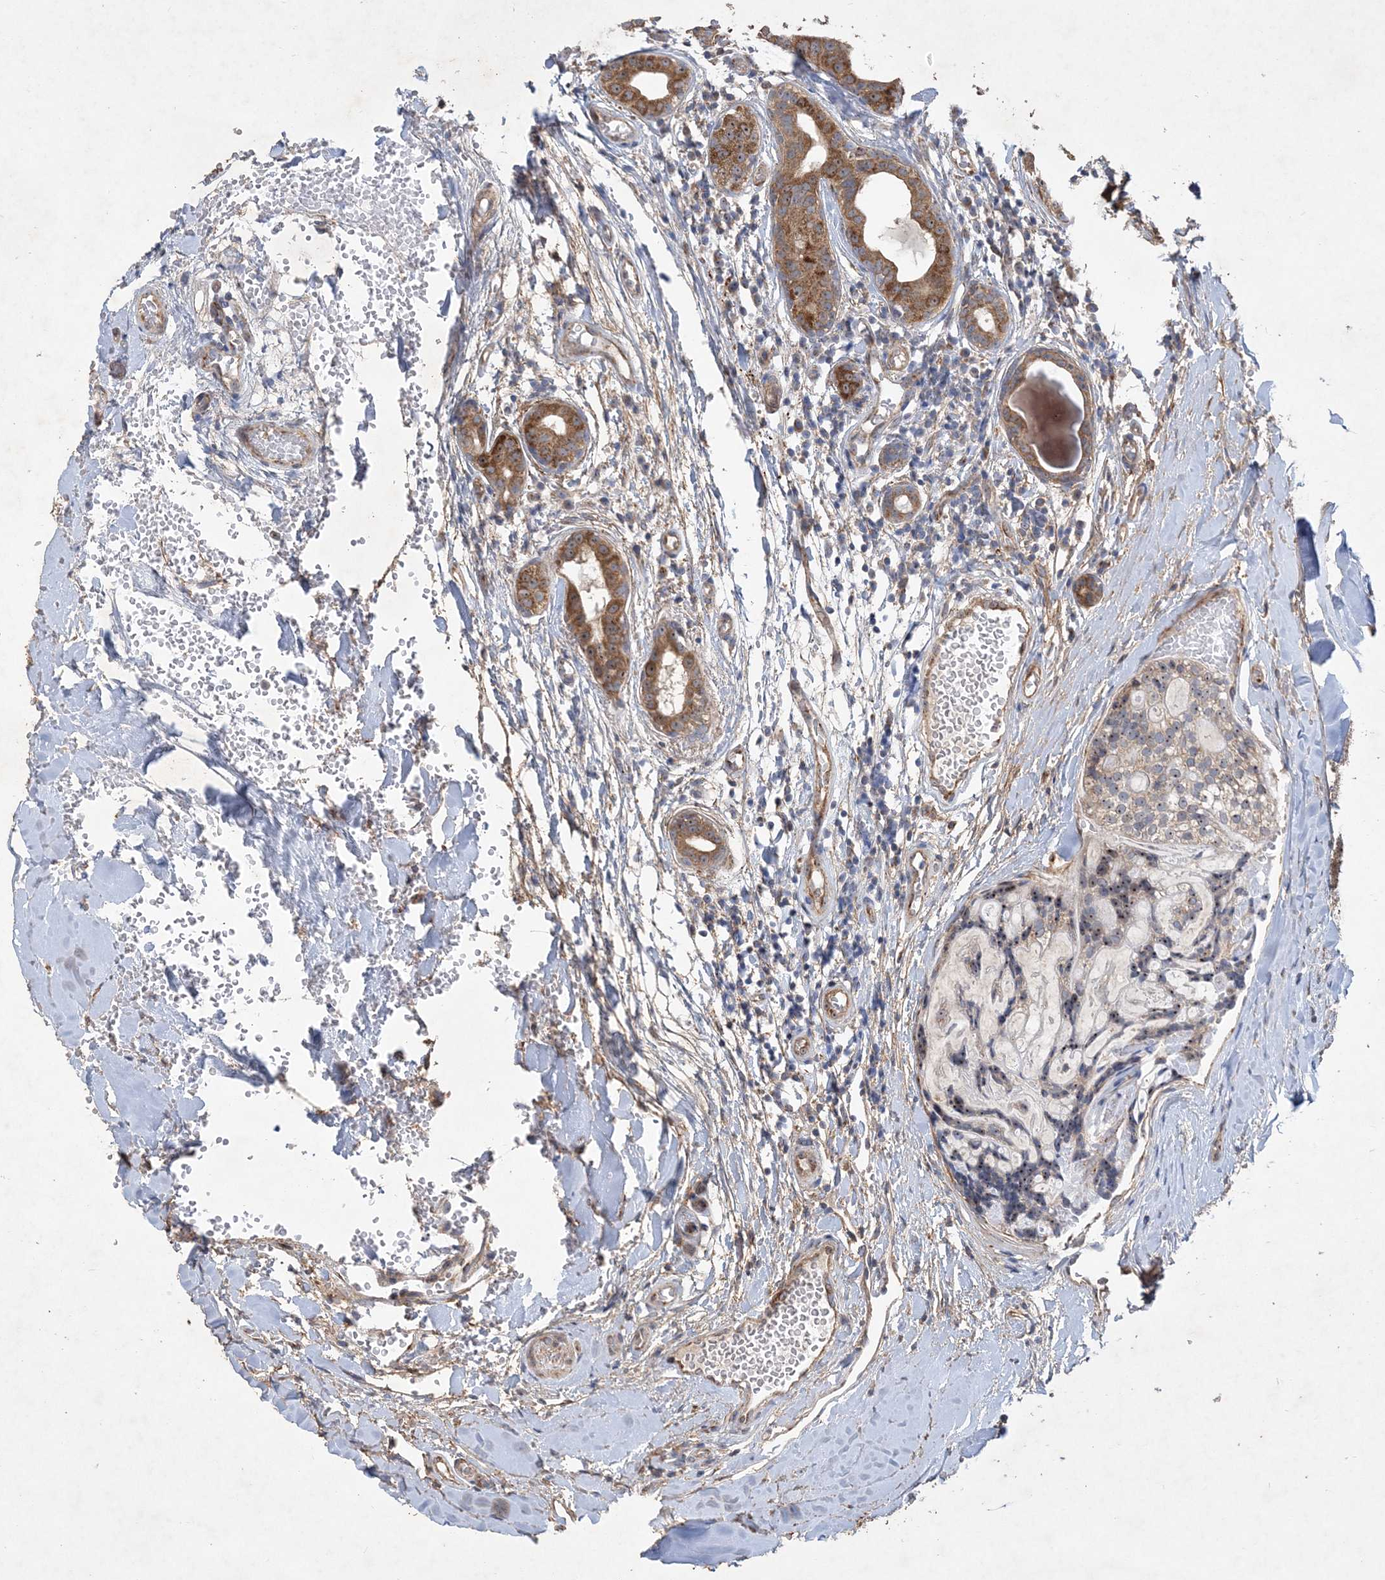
{"staining": {"intensity": "moderate", "quantity": ">75%", "location": "cytoplasmic/membranous,nuclear"}, "tissue": "head and neck cancer", "cell_type": "Tumor cells", "image_type": "cancer", "snomed": [{"axis": "morphology", "description": "Adenocarcinoma, NOS"}, {"axis": "topography", "description": "Head-Neck"}], "caption": "This is a micrograph of immunohistochemistry staining of adenocarcinoma (head and neck), which shows moderate positivity in the cytoplasmic/membranous and nuclear of tumor cells.", "gene": "FEZ2", "patient": {"sex": "male", "age": 66}}